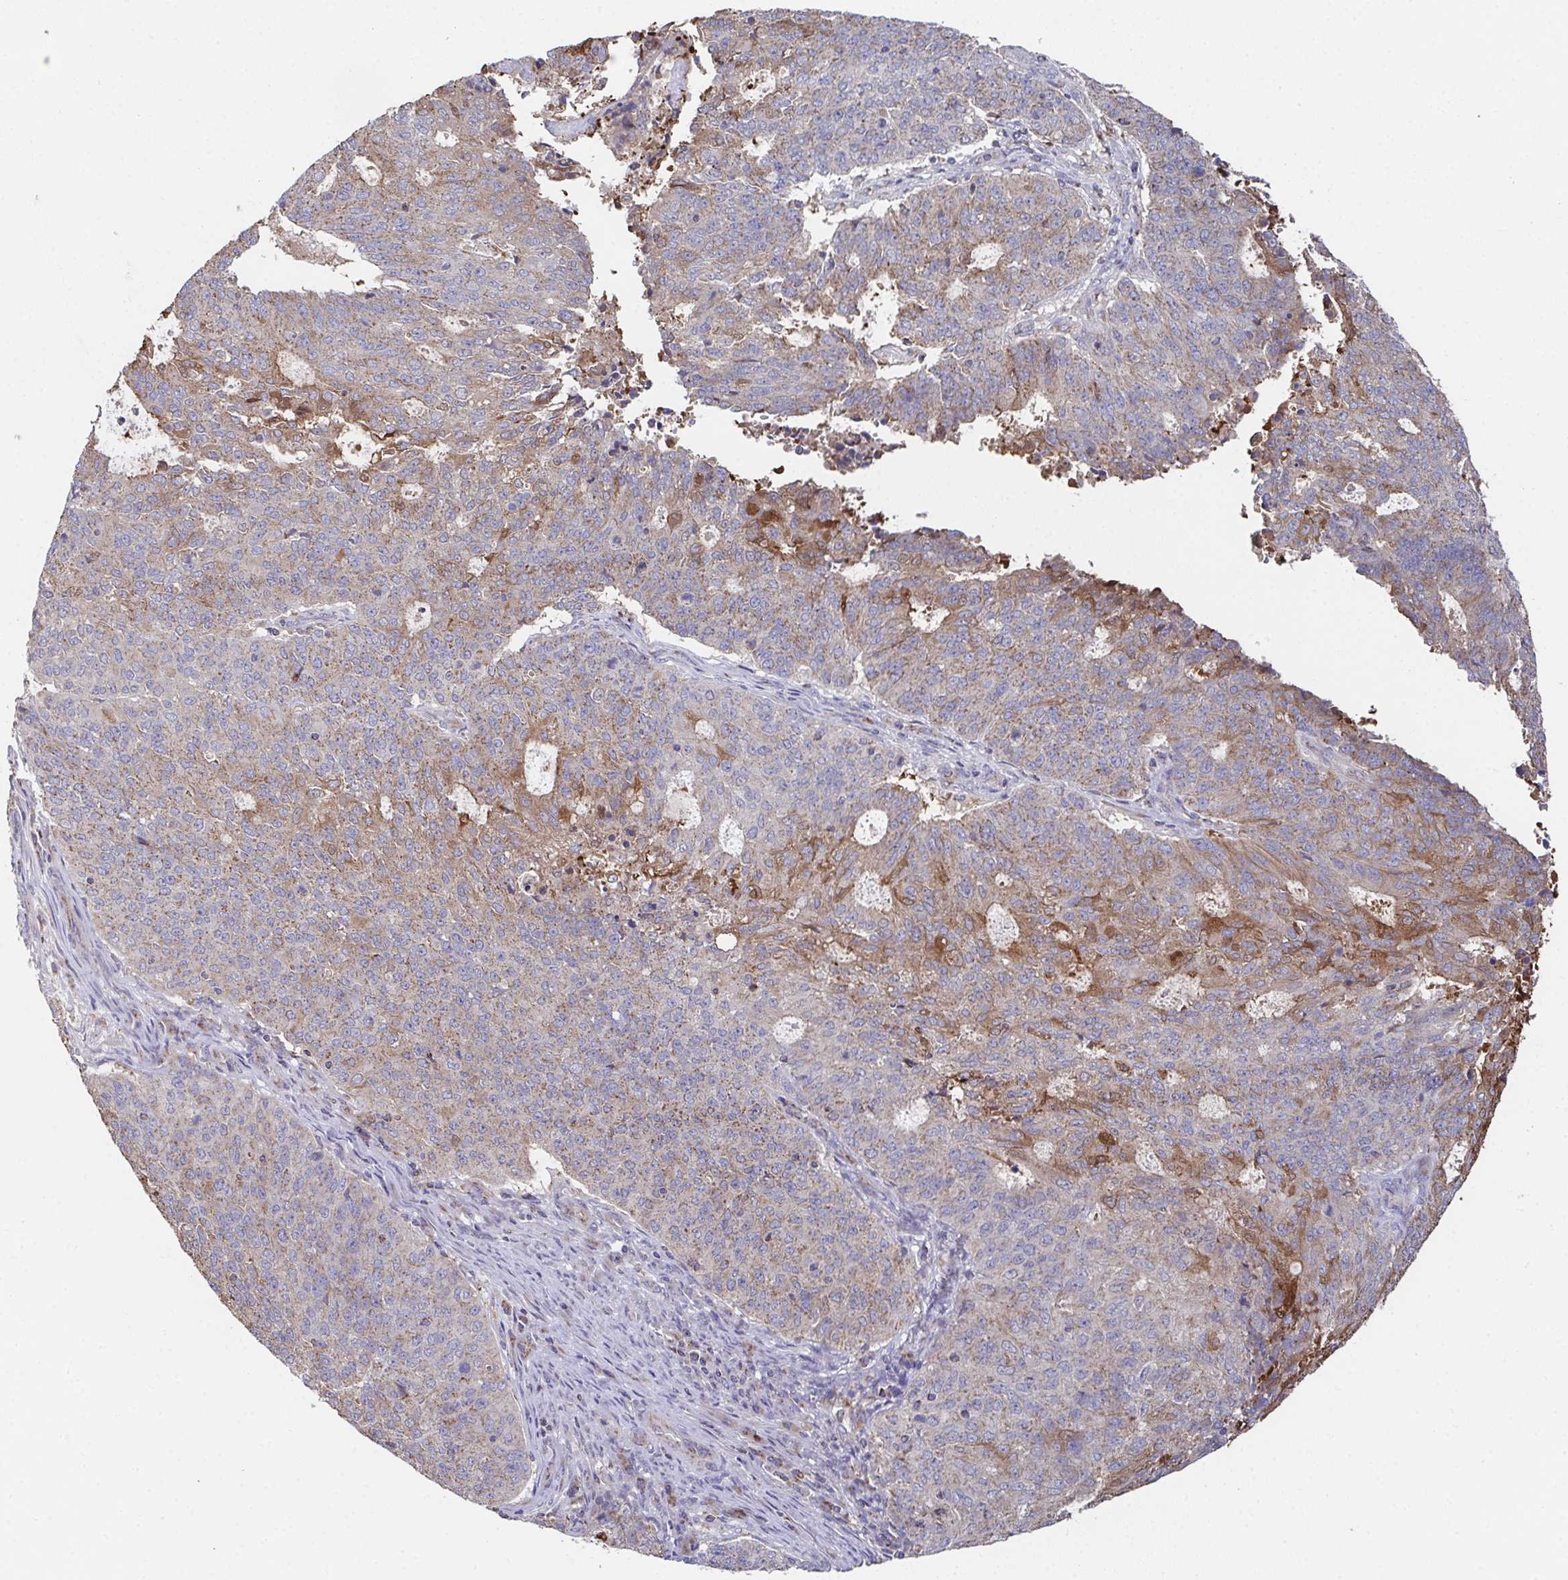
{"staining": {"intensity": "weak", "quantity": "25%-75%", "location": "cytoplasmic/membranous"}, "tissue": "endometrial cancer", "cell_type": "Tumor cells", "image_type": "cancer", "snomed": [{"axis": "morphology", "description": "Adenocarcinoma, NOS"}, {"axis": "topography", "description": "Endometrium"}], "caption": "High-power microscopy captured an immunohistochemistry micrograph of endometrial adenocarcinoma, revealing weak cytoplasmic/membranous positivity in about 25%-75% of tumor cells.", "gene": "MT-ND3", "patient": {"sex": "female", "age": 82}}